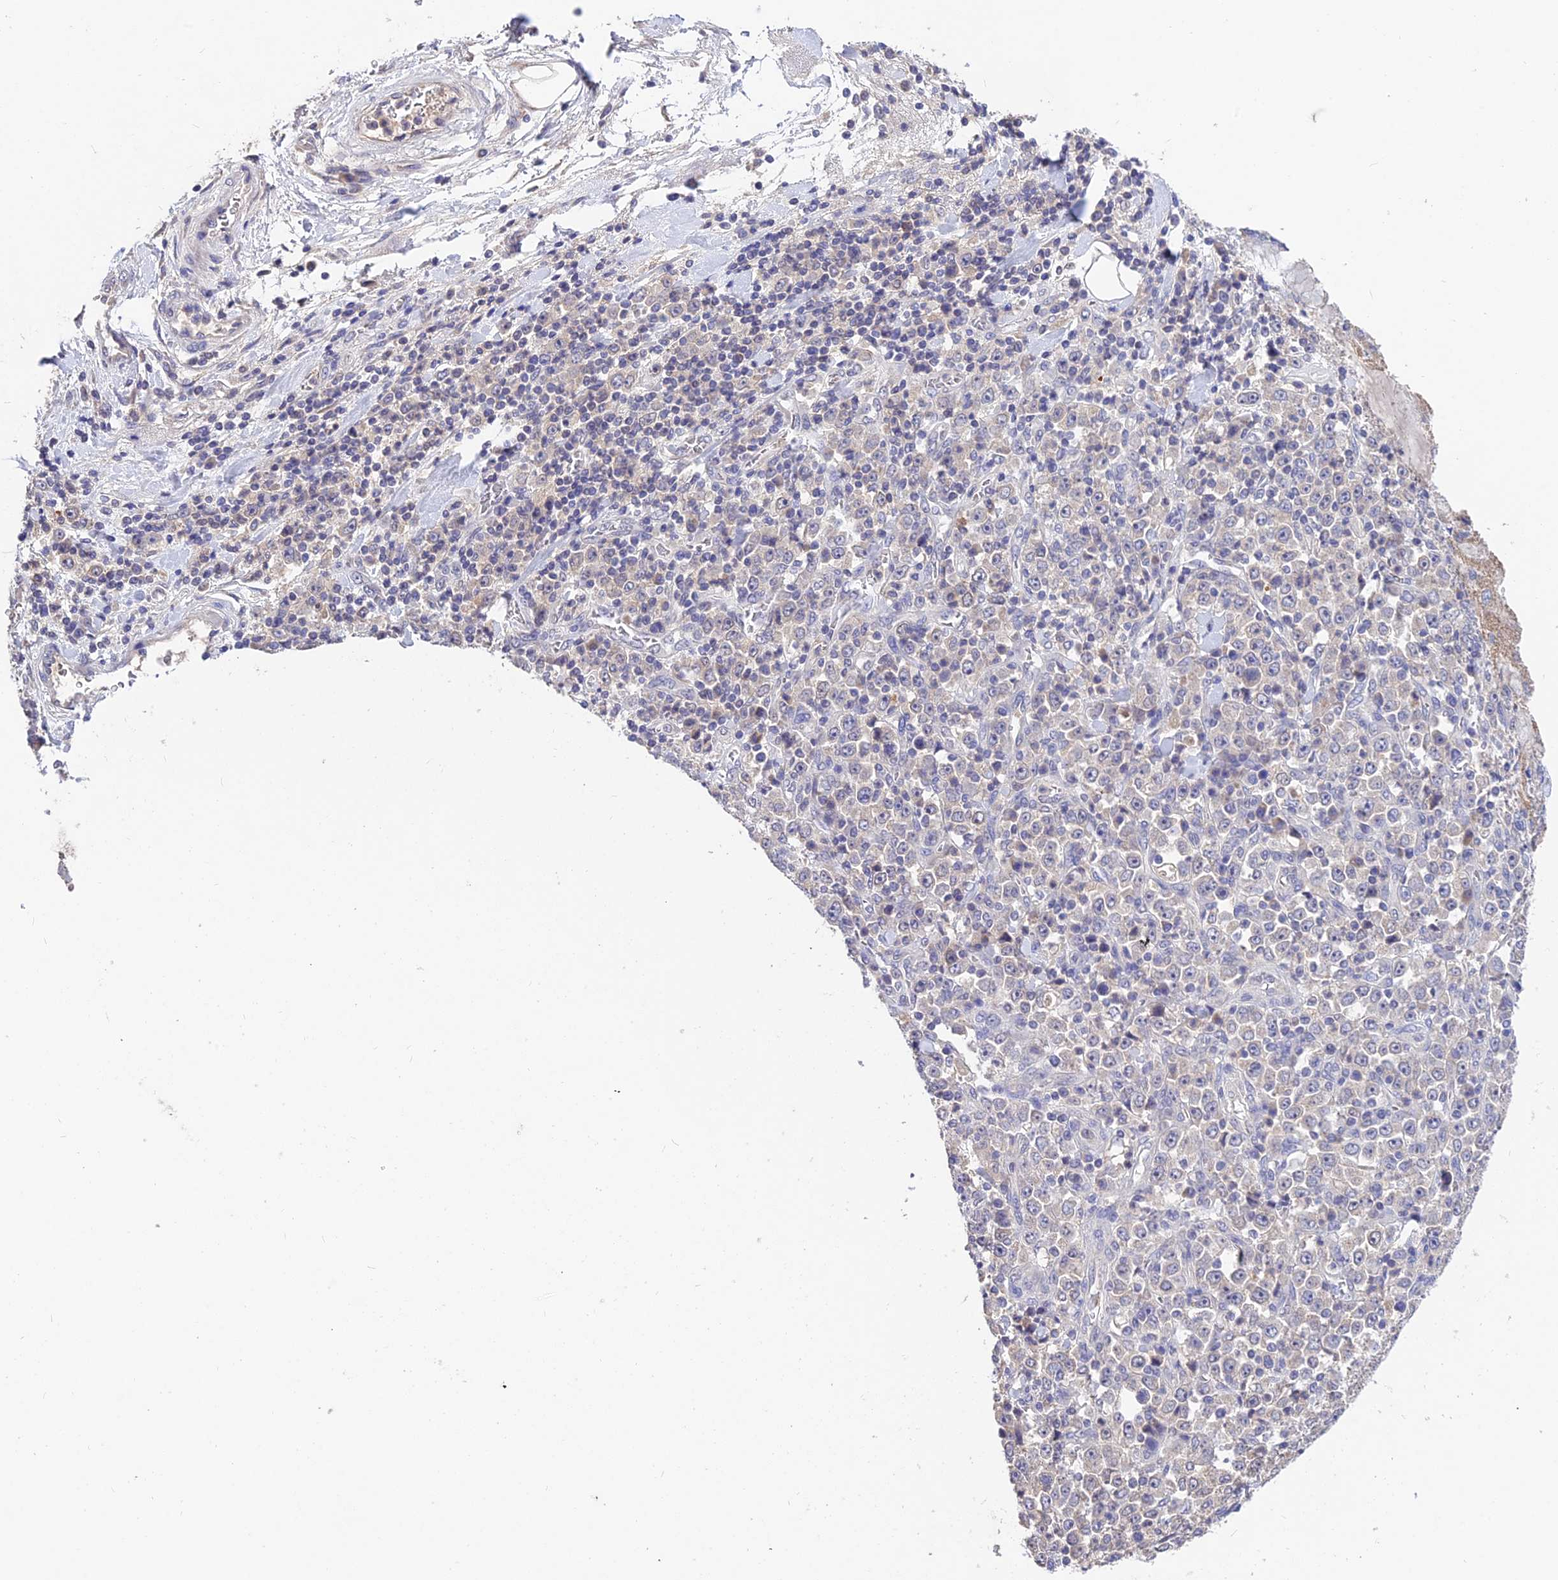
{"staining": {"intensity": "negative", "quantity": "none", "location": "none"}, "tissue": "stomach cancer", "cell_type": "Tumor cells", "image_type": "cancer", "snomed": [{"axis": "morphology", "description": "Normal tissue, NOS"}, {"axis": "morphology", "description": "Adenocarcinoma, NOS"}, {"axis": "topography", "description": "Stomach, upper"}, {"axis": "topography", "description": "Stomach"}], "caption": "Immunohistochemical staining of stomach cancer (adenocarcinoma) reveals no significant staining in tumor cells.", "gene": "PGK1", "patient": {"sex": "male", "age": 59}}